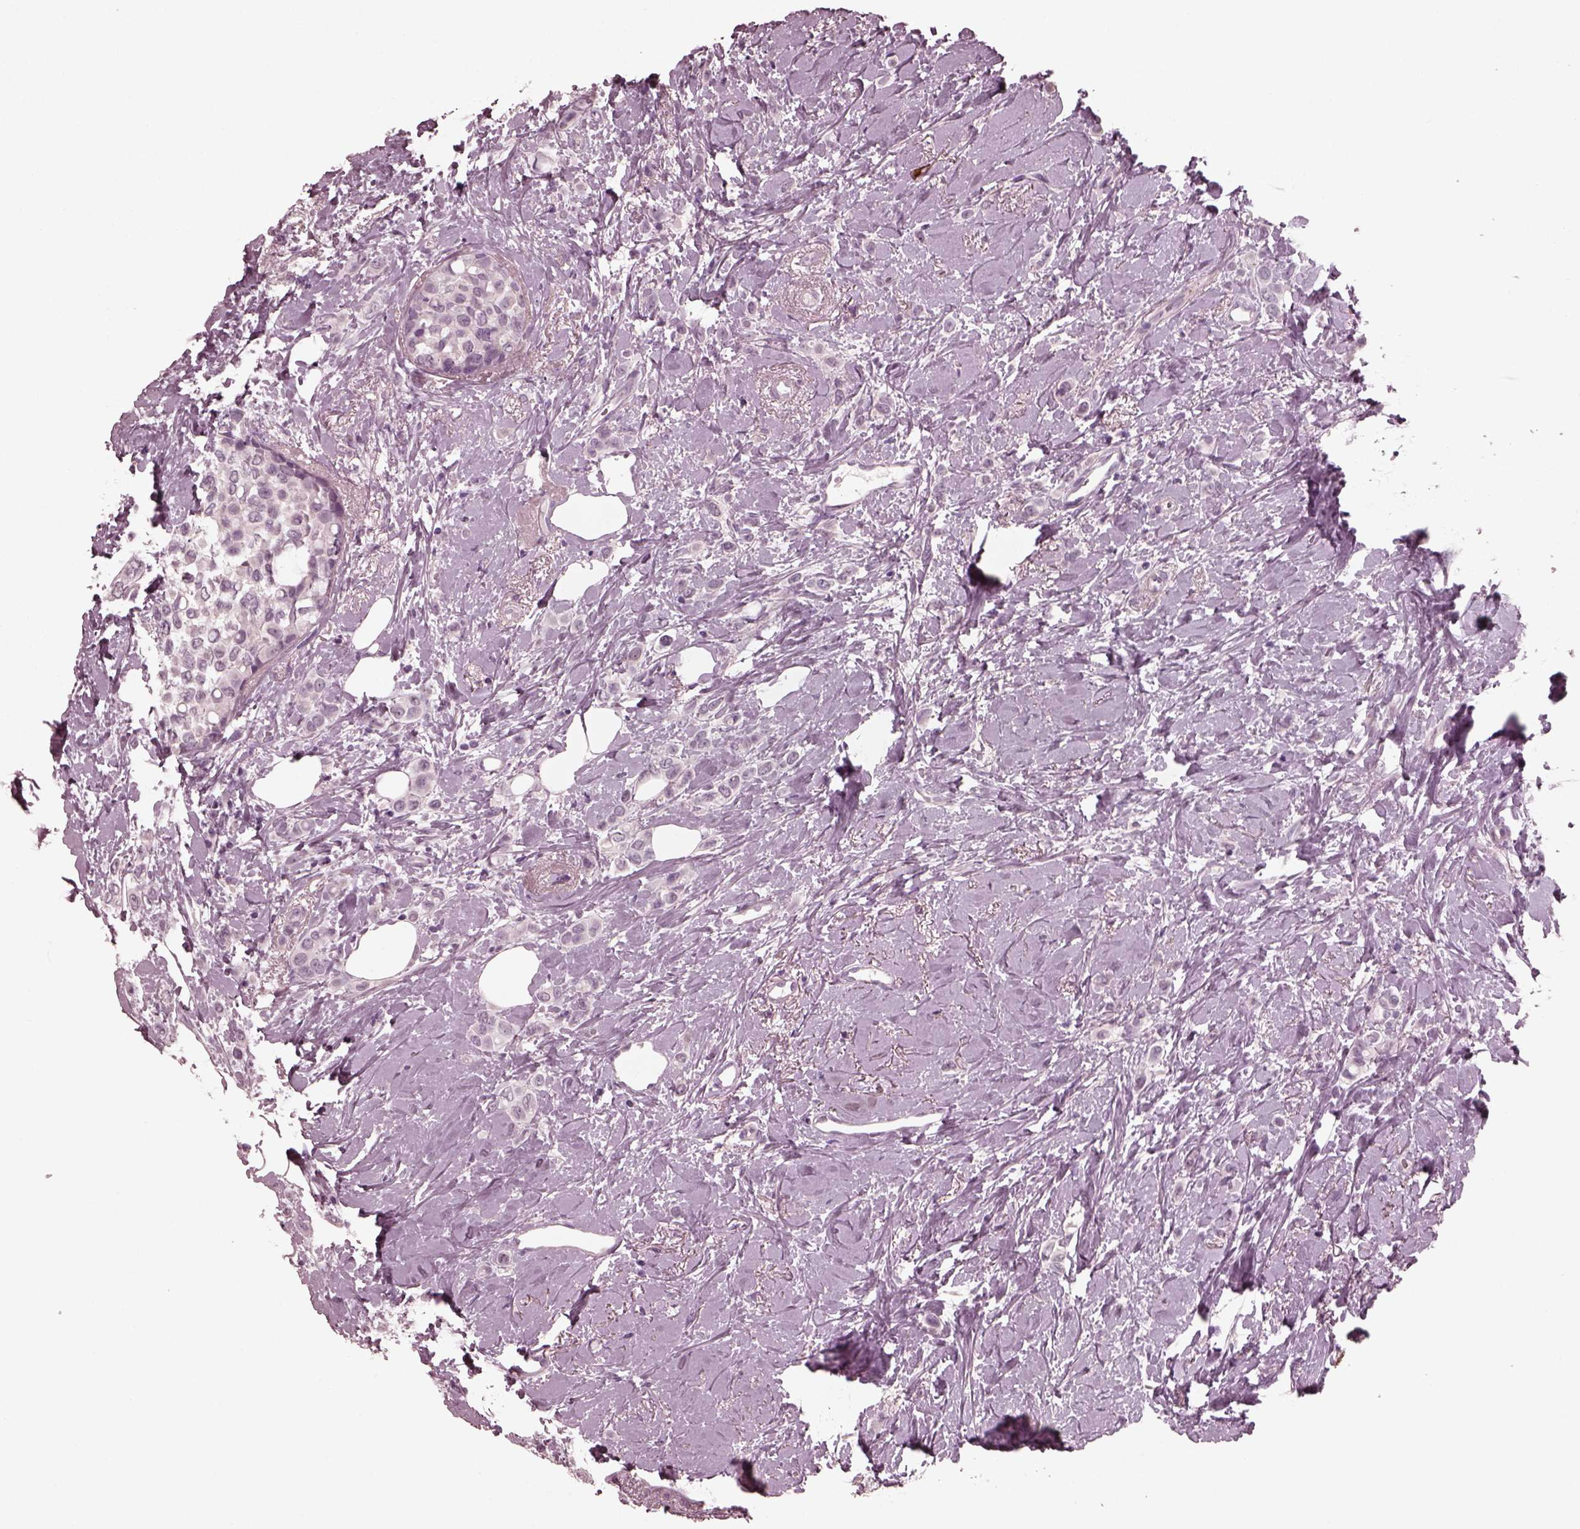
{"staining": {"intensity": "negative", "quantity": "none", "location": "none"}, "tissue": "breast cancer", "cell_type": "Tumor cells", "image_type": "cancer", "snomed": [{"axis": "morphology", "description": "Lobular carcinoma"}, {"axis": "topography", "description": "Breast"}], "caption": "High power microscopy photomicrograph of an immunohistochemistry photomicrograph of breast cancer (lobular carcinoma), revealing no significant staining in tumor cells. (Stains: DAB IHC with hematoxylin counter stain, Microscopy: brightfield microscopy at high magnification).", "gene": "YY2", "patient": {"sex": "female", "age": 66}}